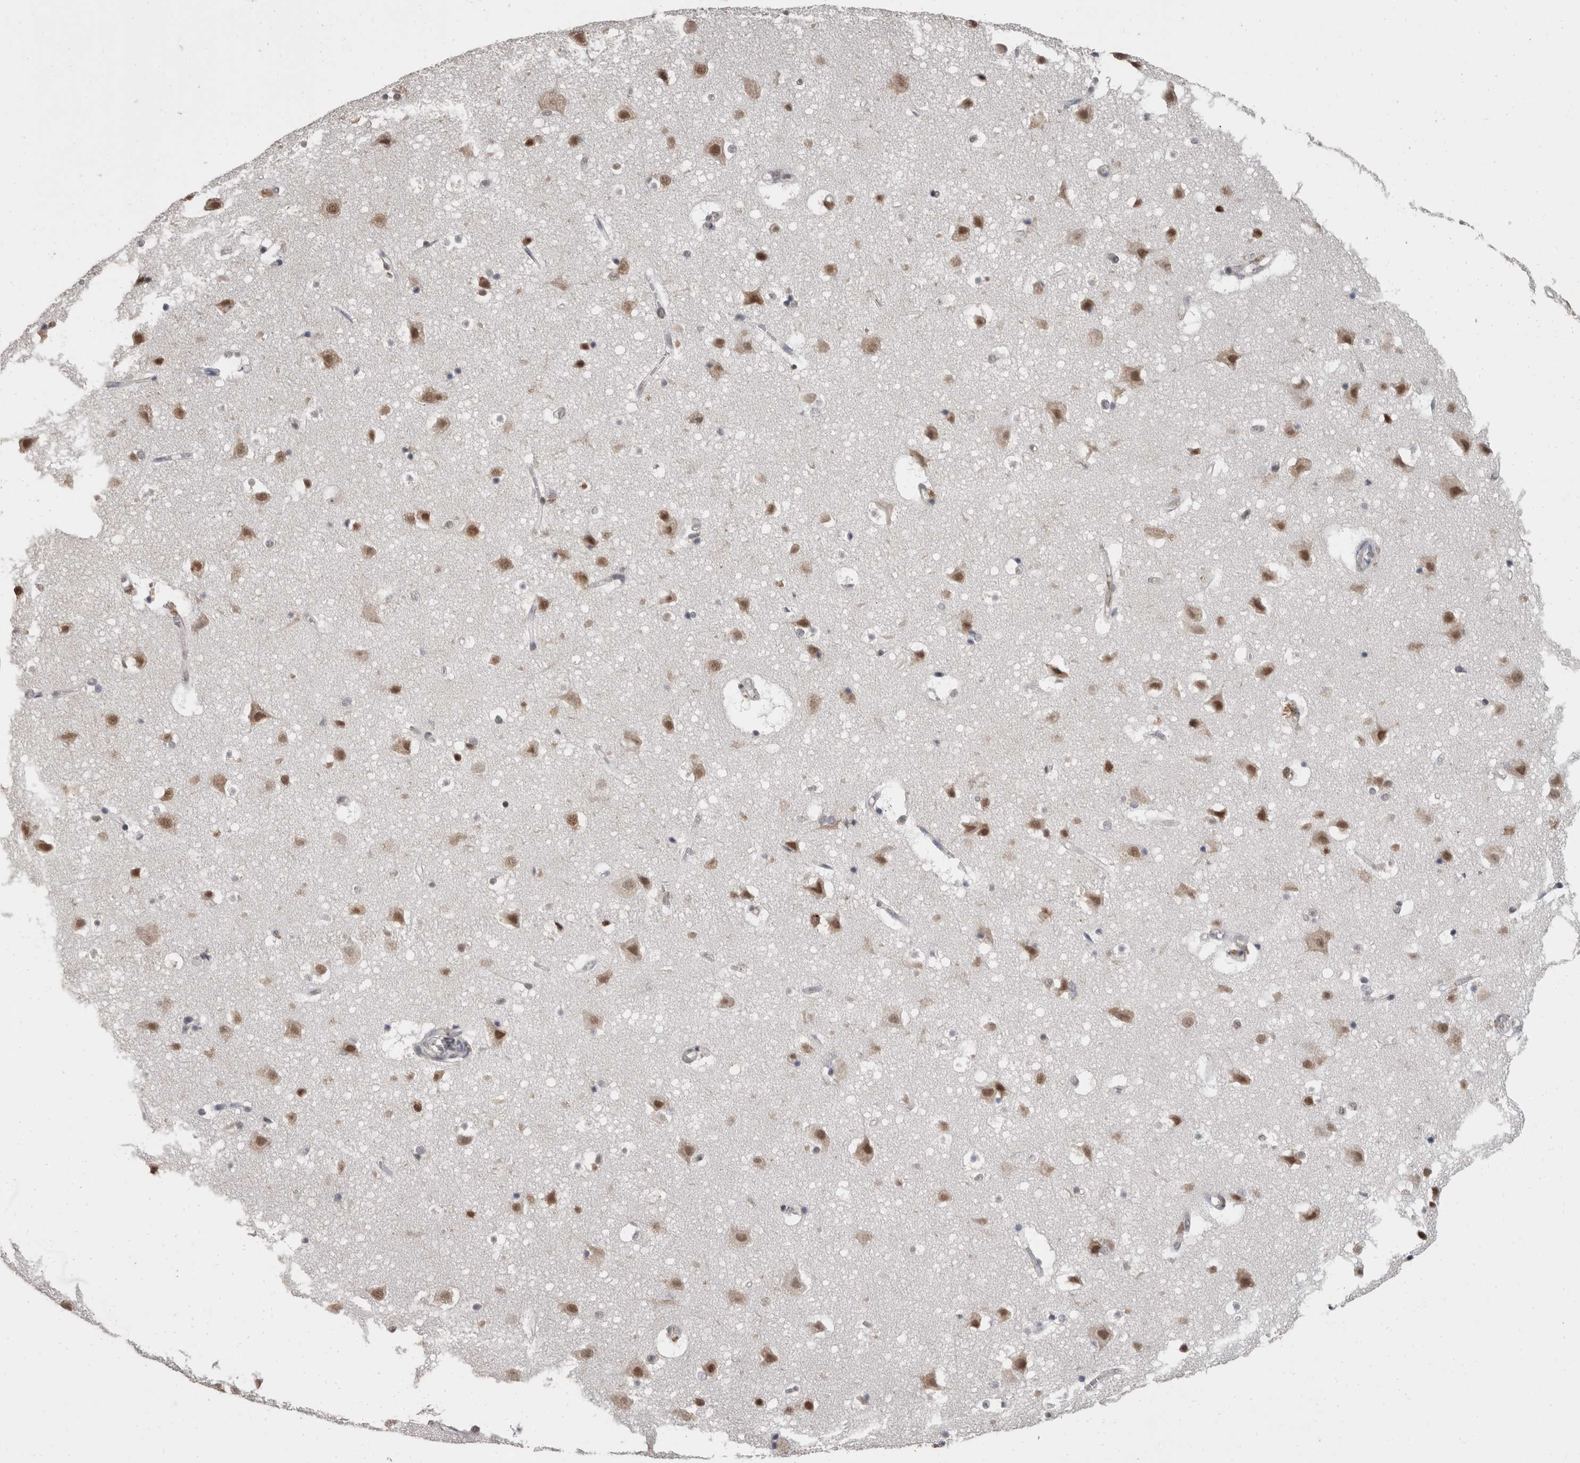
{"staining": {"intensity": "negative", "quantity": "none", "location": "none"}, "tissue": "cerebral cortex", "cell_type": "Endothelial cells", "image_type": "normal", "snomed": [{"axis": "morphology", "description": "Normal tissue, NOS"}, {"axis": "topography", "description": "Cerebral cortex"}], "caption": "Endothelial cells show no significant protein expression in unremarkable cerebral cortex. (DAB immunohistochemistry with hematoxylin counter stain).", "gene": "DDX17", "patient": {"sex": "male", "age": 54}}